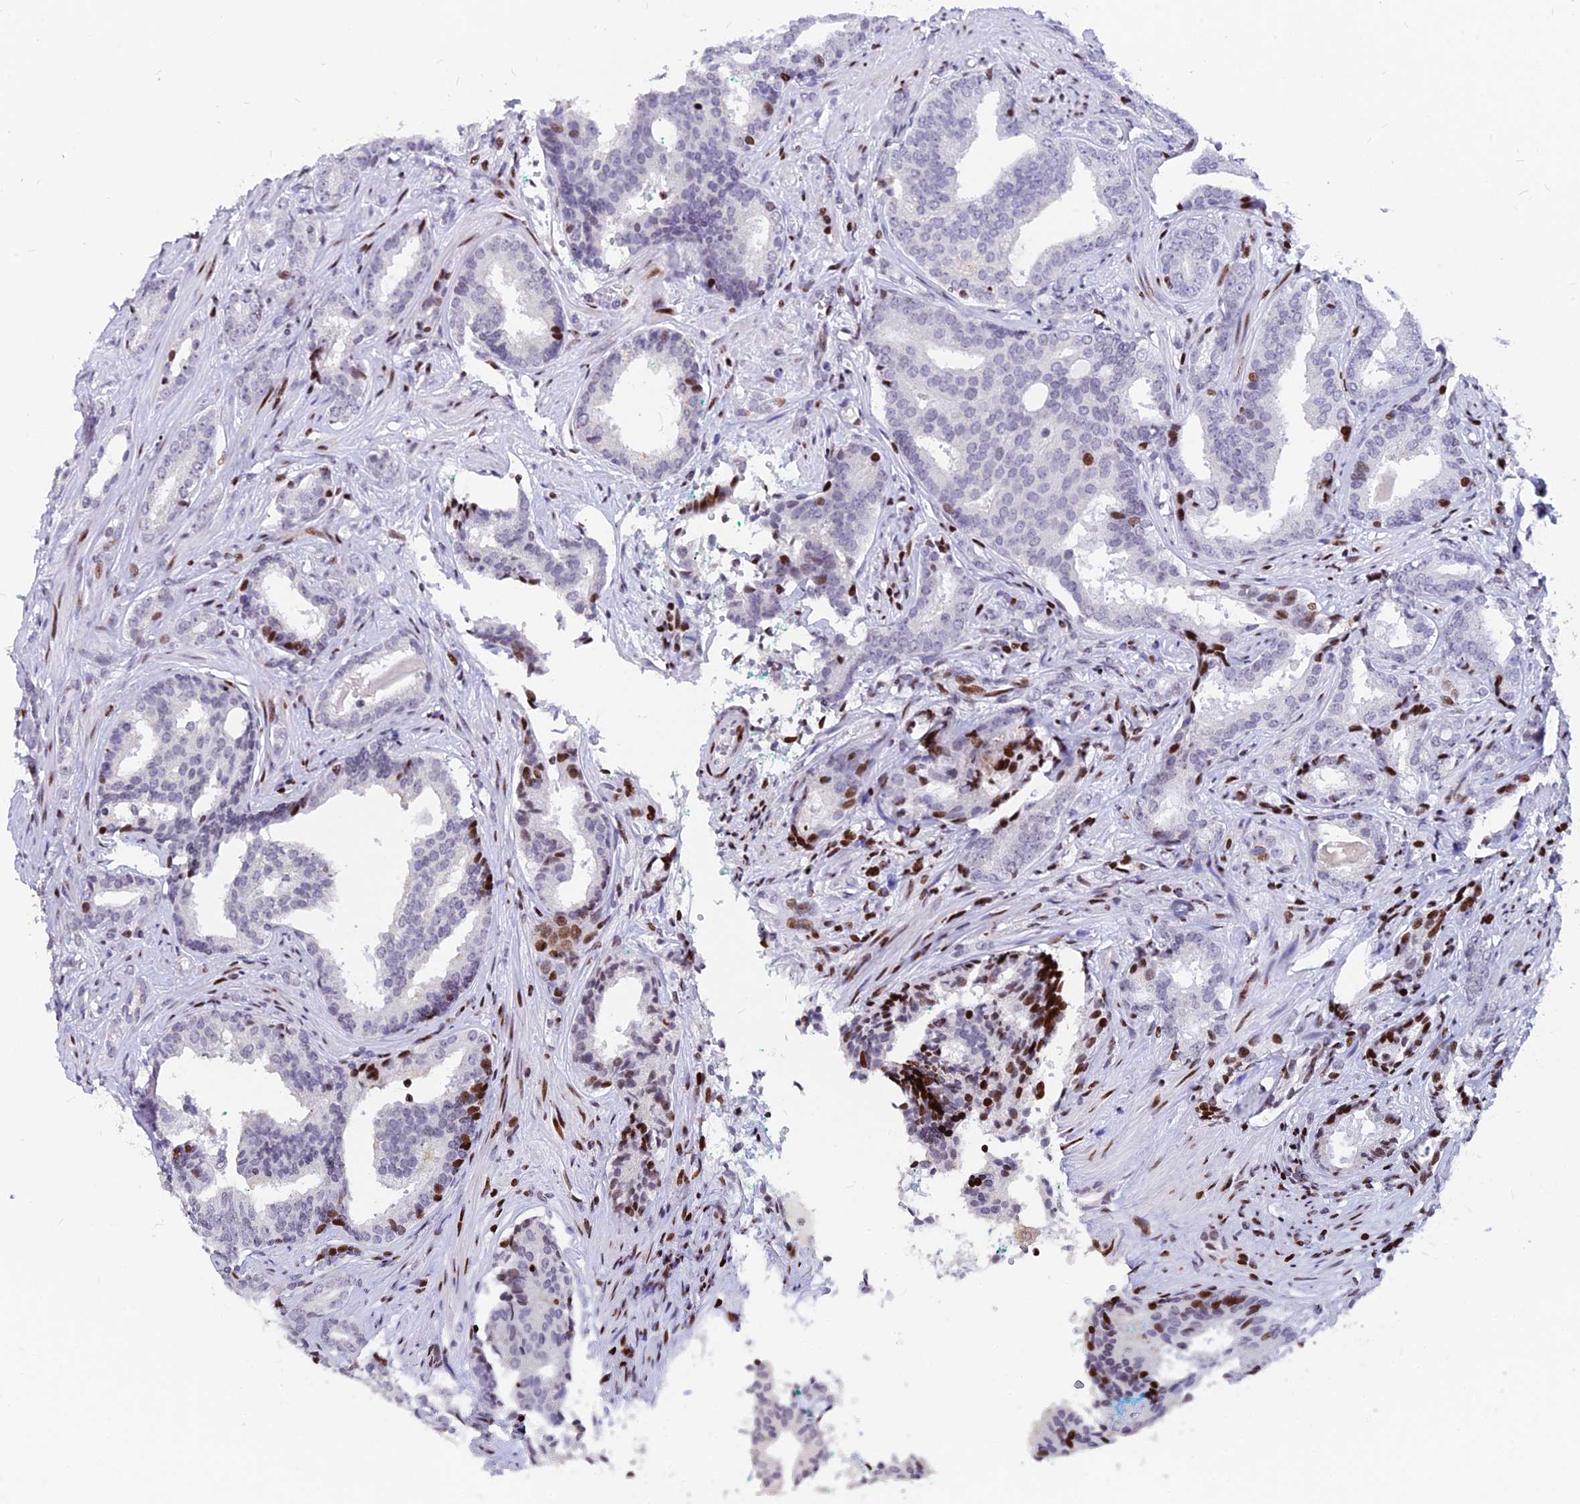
{"staining": {"intensity": "moderate", "quantity": "<25%", "location": "nuclear"}, "tissue": "prostate cancer", "cell_type": "Tumor cells", "image_type": "cancer", "snomed": [{"axis": "morphology", "description": "Adenocarcinoma, High grade"}, {"axis": "topography", "description": "Prostate"}], "caption": "Protein staining of prostate cancer tissue exhibits moderate nuclear staining in approximately <25% of tumor cells. (DAB (3,3'-diaminobenzidine) = brown stain, brightfield microscopy at high magnification).", "gene": "PRPS1", "patient": {"sex": "male", "age": 63}}